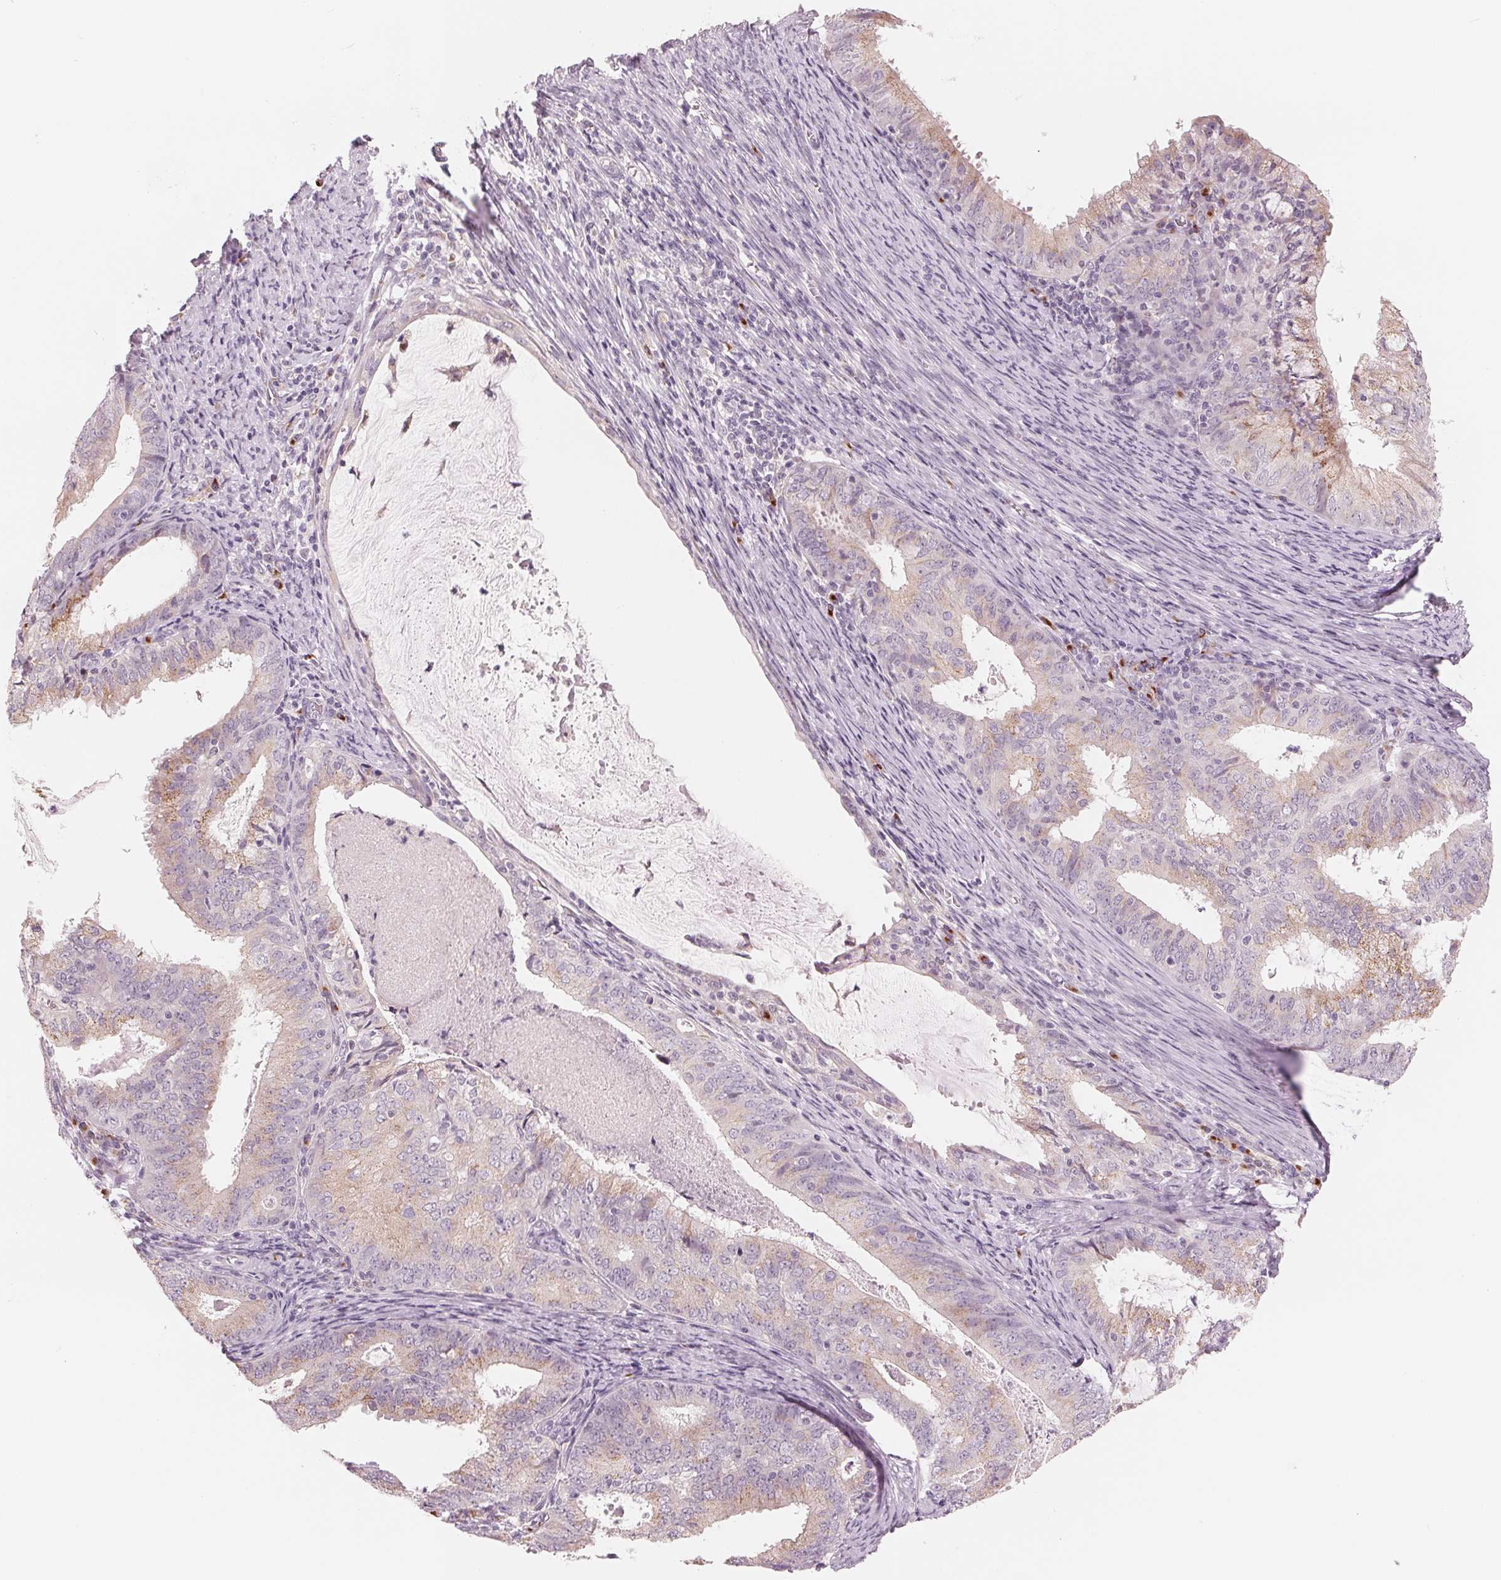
{"staining": {"intensity": "weak", "quantity": "25%-75%", "location": "cytoplasmic/membranous"}, "tissue": "endometrial cancer", "cell_type": "Tumor cells", "image_type": "cancer", "snomed": [{"axis": "morphology", "description": "Adenocarcinoma, NOS"}, {"axis": "topography", "description": "Endometrium"}], "caption": "Human endometrial adenocarcinoma stained with a brown dye shows weak cytoplasmic/membranous positive expression in approximately 25%-75% of tumor cells.", "gene": "IL9R", "patient": {"sex": "female", "age": 57}}